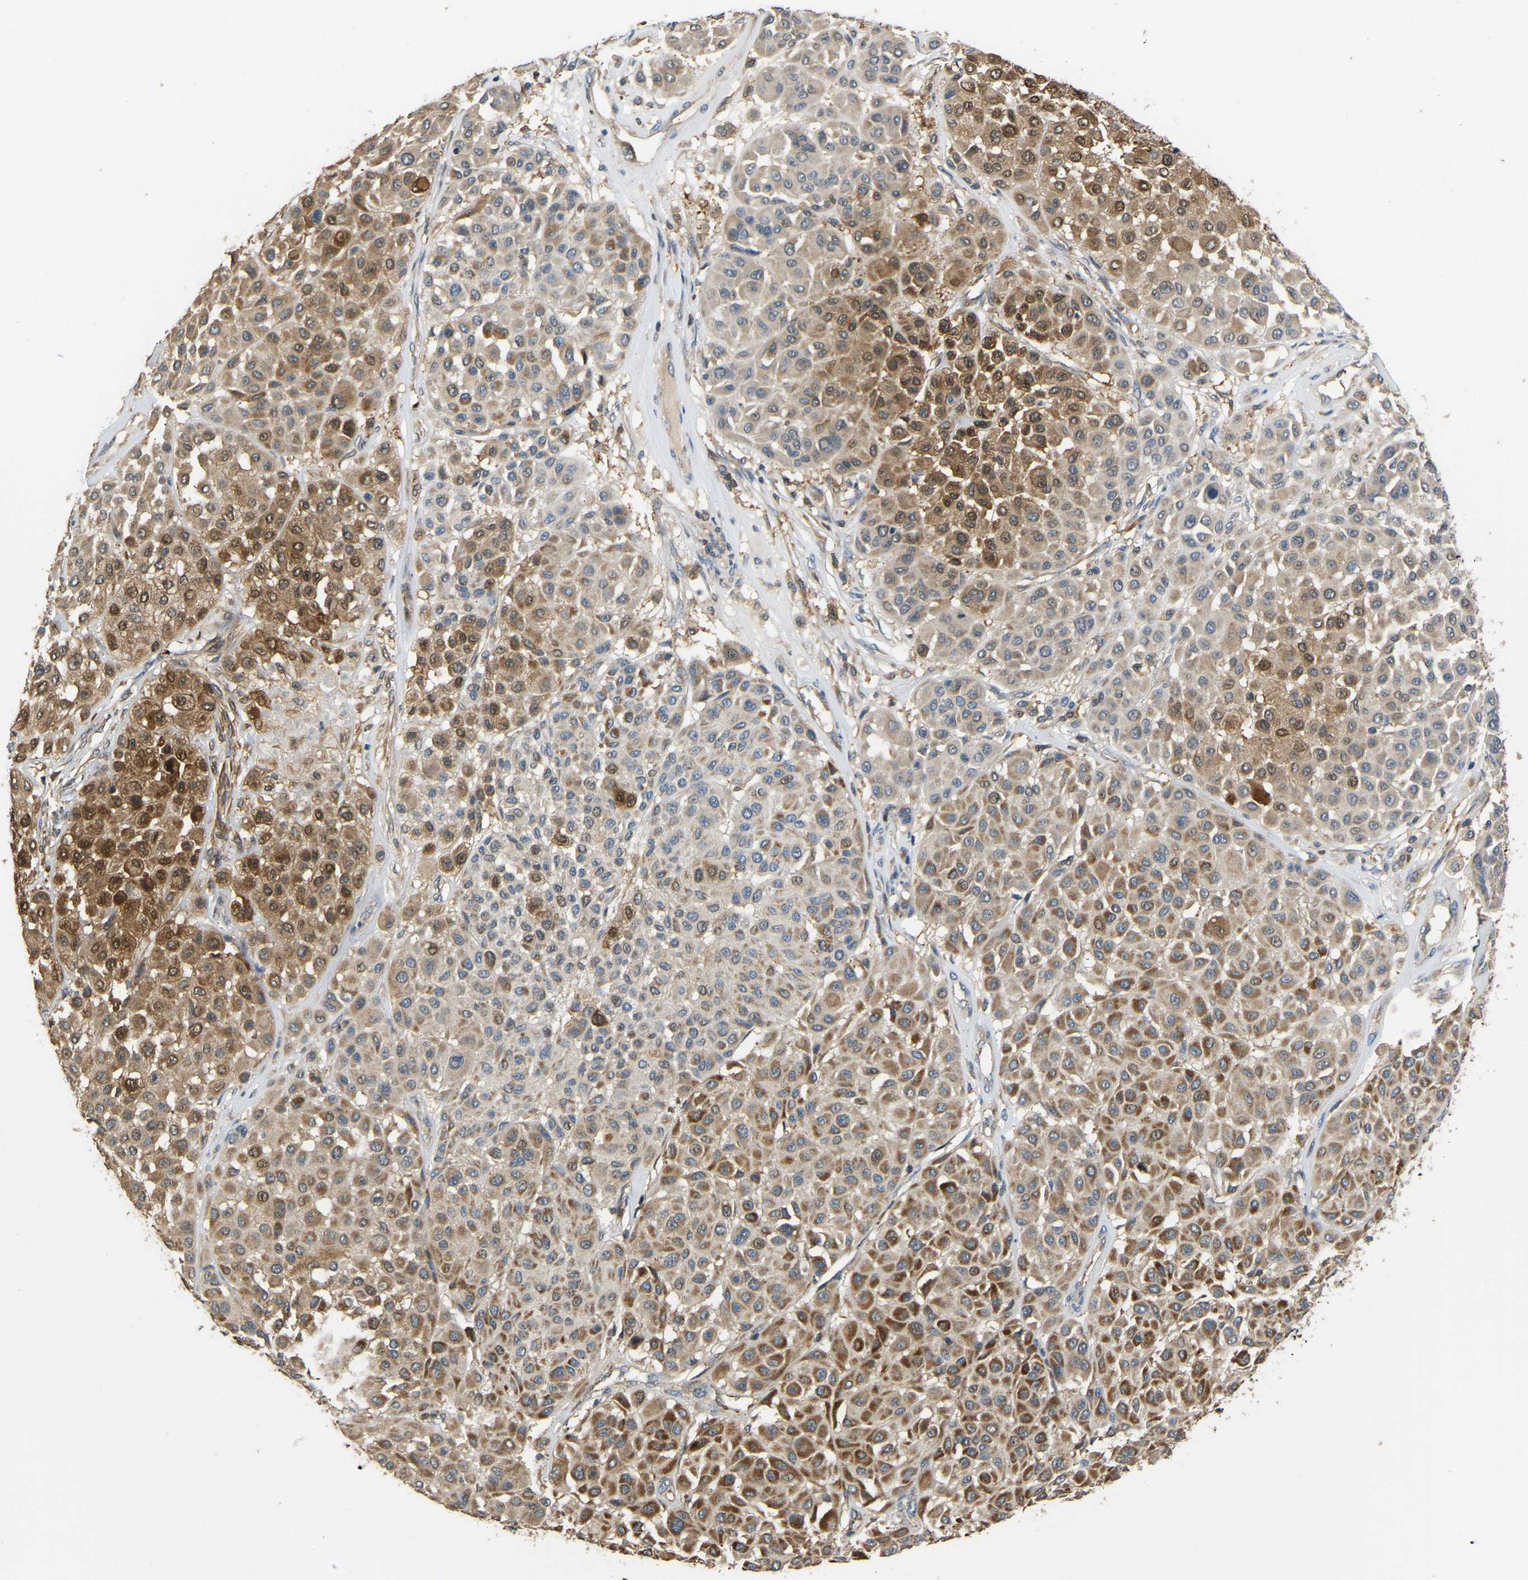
{"staining": {"intensity": "moderate", "quantity": ">75%", "location": "cytoplasmic/membranous"}, "tissue": "melanoma", "cell_type": "Tumor cells", "image_type": "cancer", "snomed": [{"axis": "morphology", "description": "Malignant melanoma, Metastatic site"}, {"axis": "topography", "description": "Soft tissue"}], "caption": "Melanoma stained with a protein marker displays moderate staining in tumor cells.", "gene": "TUFM", "patient": {"sex": "male", "age": 41}}